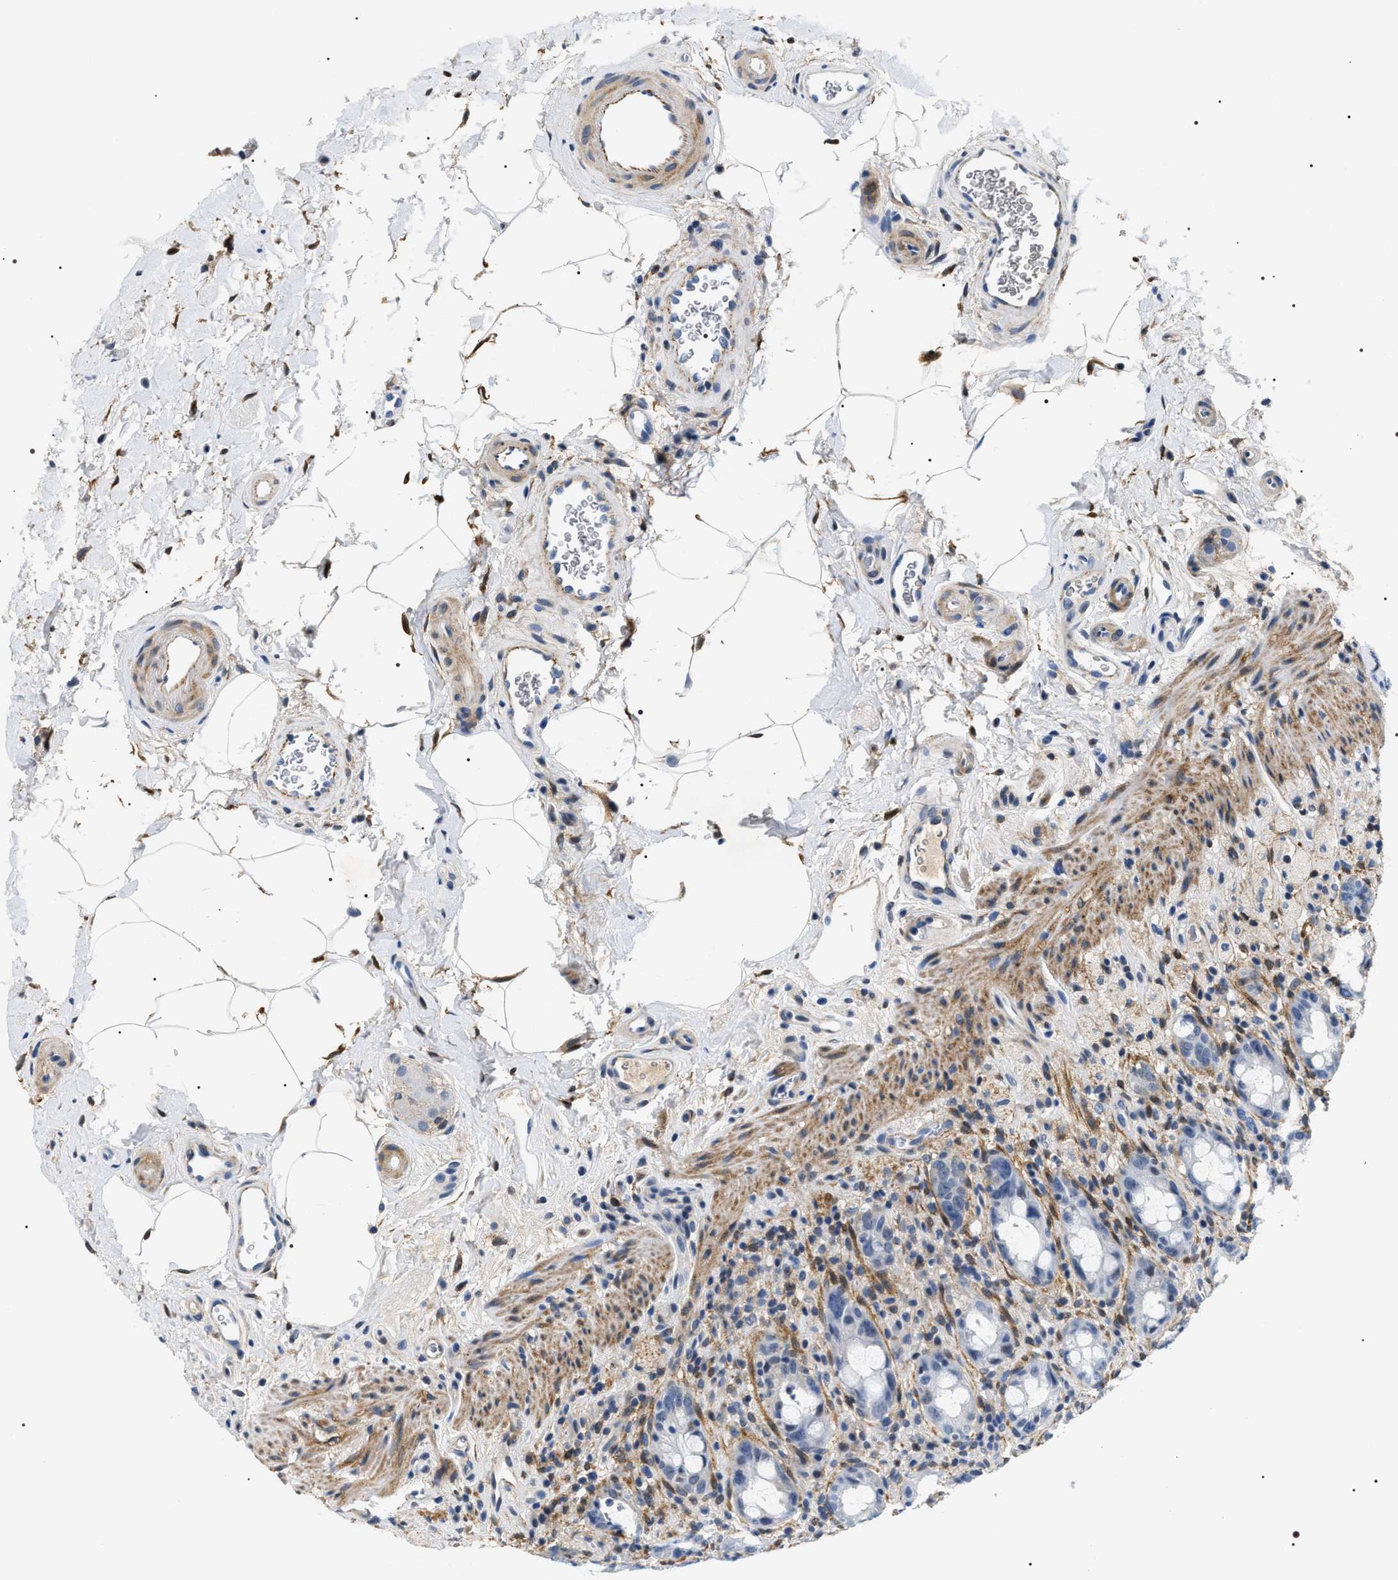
{"staining": {"intensity": "negative", "quantity": "none", "location": "none"}, "tissue": "rectum", "cell_type": "Glandular cells", "image_type": "normal", "snomed": [{"axis": "morphology", "description": "Normal tissue, NOS"}, {"axis": "topography", "description": "Rectum"}], "caption": "This is a micrograph of immunohistochemistry (IHC) staining of normal rectum, which shows no expression in glandular cells.", "gene": "BAG2", "patient": {"sex": "male", "age": 44}}